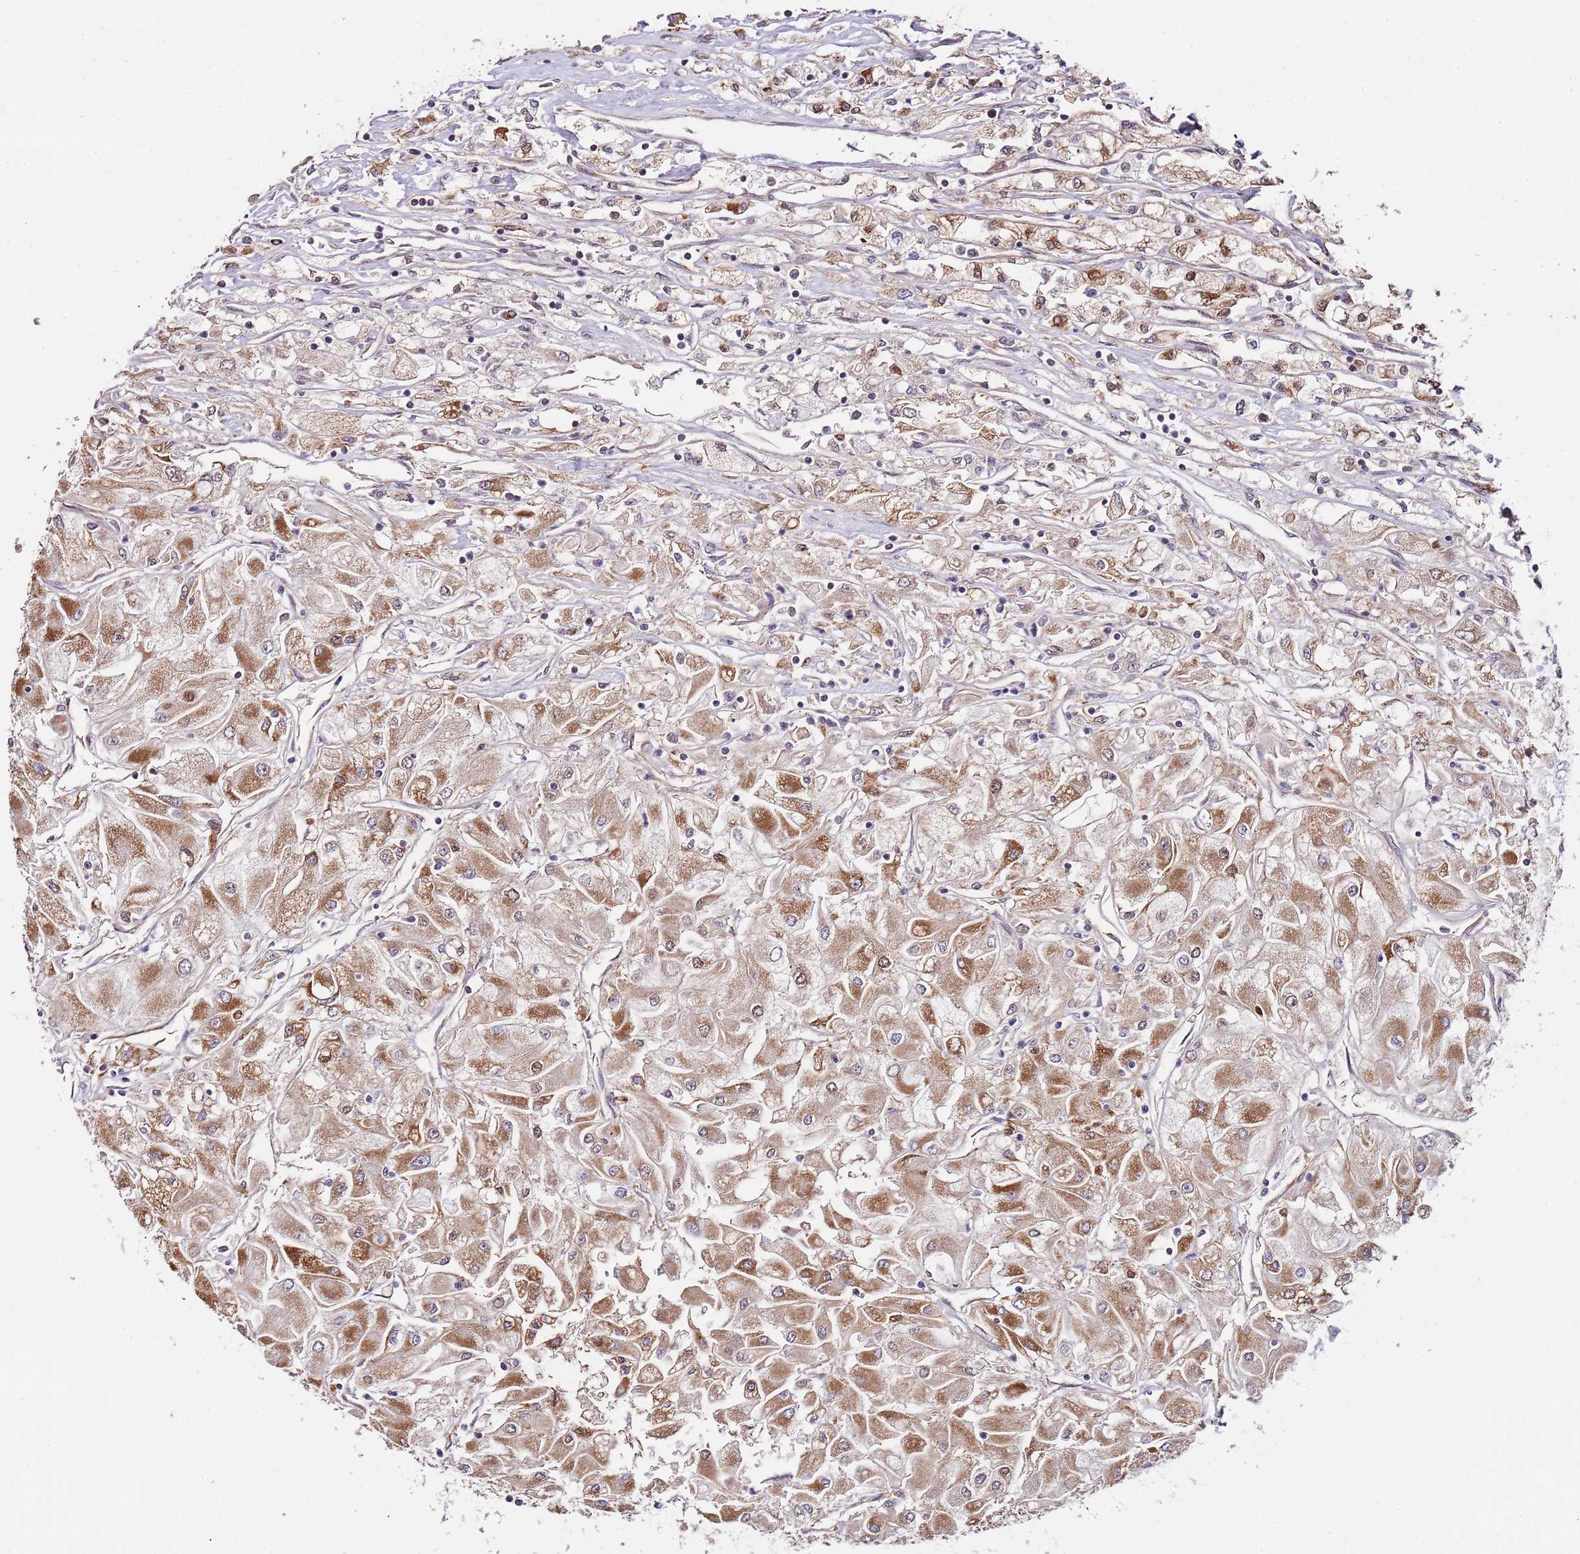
{"staining": {"intensity": "moderate", "quantity": ">75%", "location": "cytoplasmic/membranous,nuclear"}, "tissue": "renal cancer", "cell_type": "Tumor cells", "image_type": "cancer", "snomed": [{"axis": "morphology", "description": "Adenocarcinoma, NOS"}, {"axis": "topography", "description": "Kidney"}], "caption": "Brown immunohistochemical staining in renal cancer (adenocarcinoma) shows moderate cytoplasmic/membranous and nuclear staining in about >75% of tumor cells. The staining is performed using DAB (3,3'-diaminobenzidine) brown chromogen to label protein expression. The nuclei are counter-stained blue using hematoxylin.", "gene": "RIF1", "patient": {"sex": "male", "age": 80}}